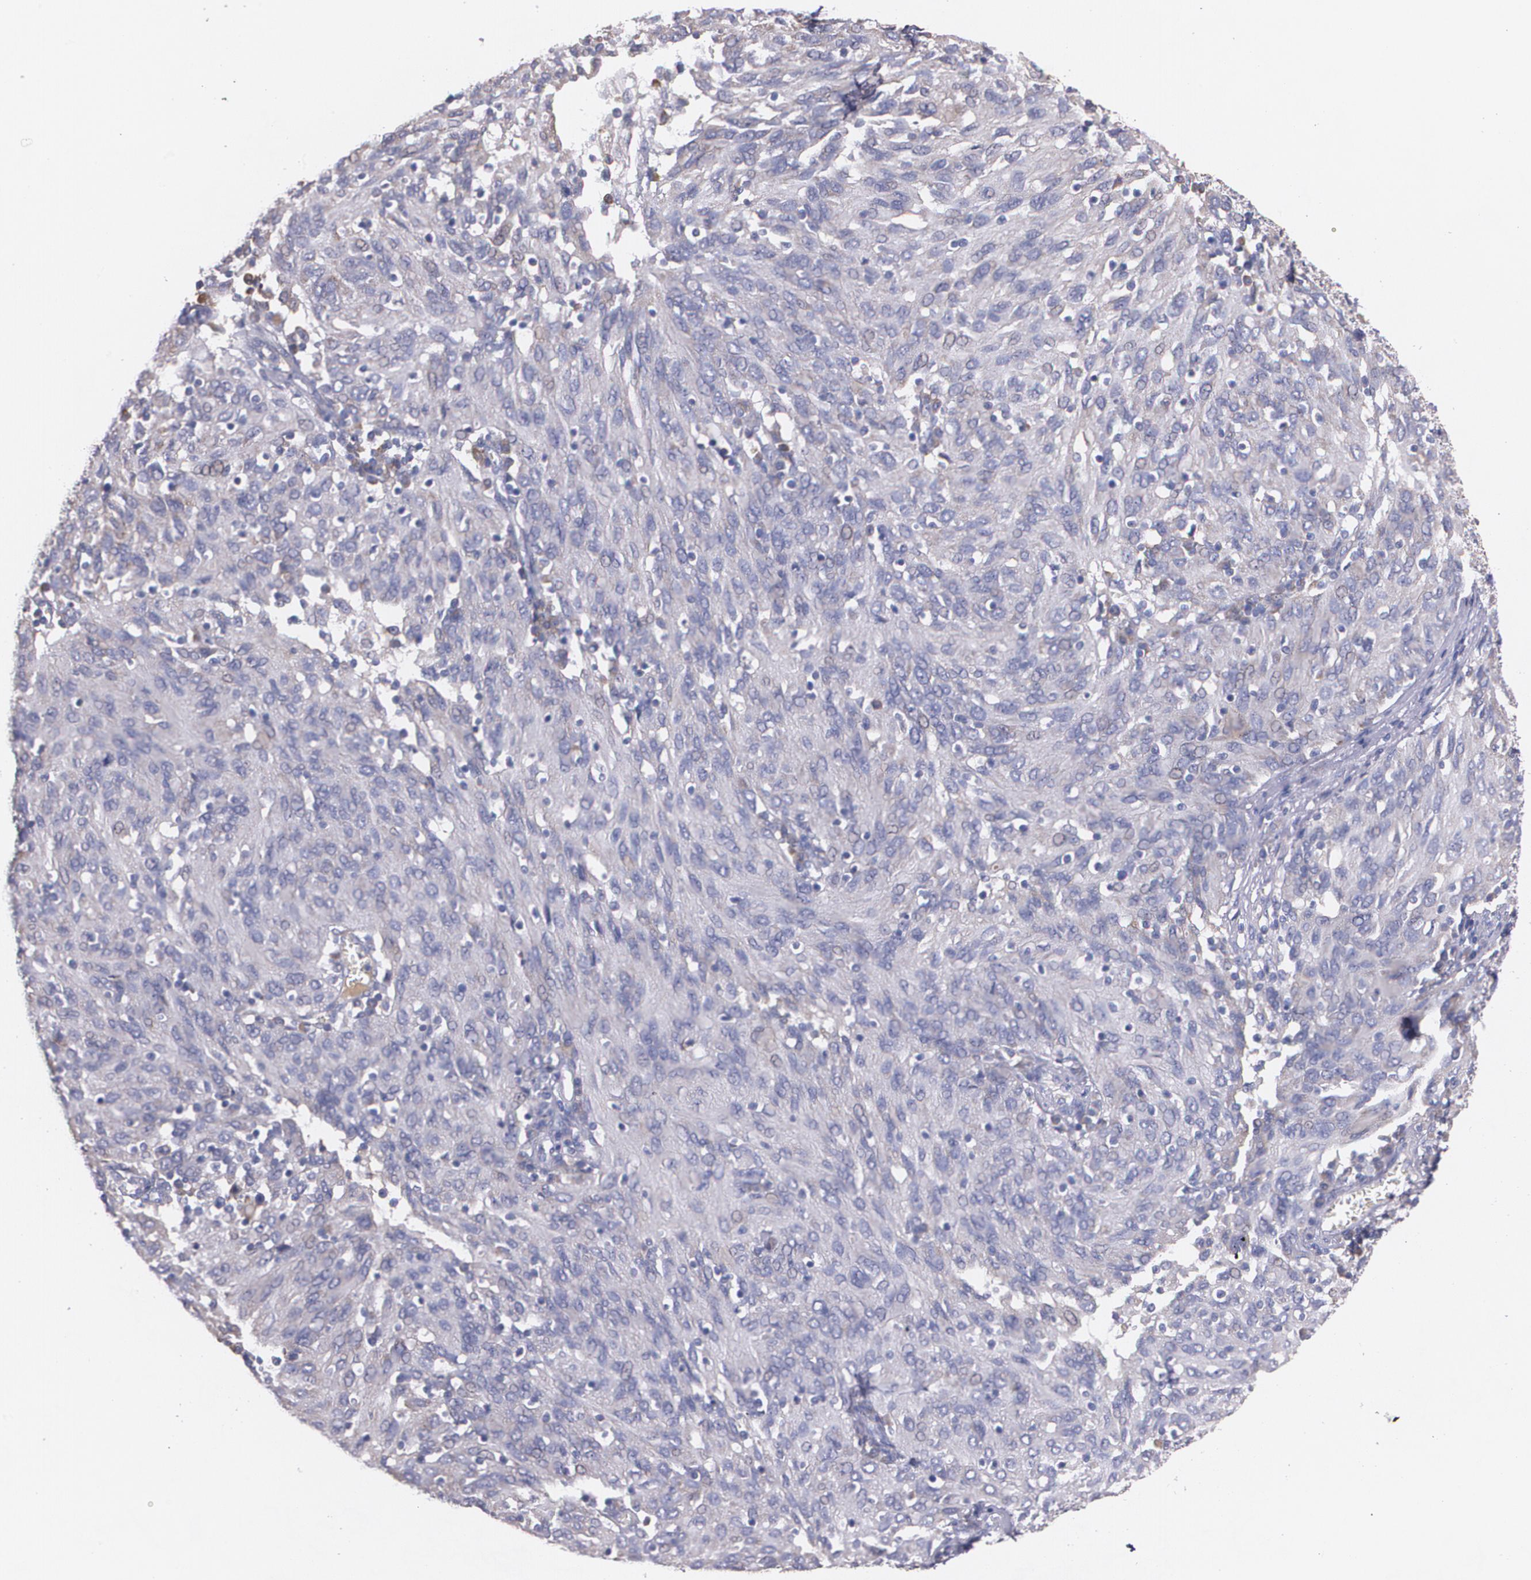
{"staining": {"intensity": "weak", "quantity": "<25%", "location": "cytoplasmic/membranous"}, "tissue": "ovarian cancer", "cell_type": "Tumor cells", "image_type": "cancer", "snomed": [{"axis": "morphology", "description": "Carcinoma, endometroid"}, {"axis": "topography", "description": "Ovary"}], "caption": "Immunohistochemistry (IHC) micrograph of human endometroid carcinoma (ovarian) stained for a protein (brown), which shows no staining in tumor cells. (DAB IHC with hematoxylin counter stain).", "gene": "AMBP", "patient": {"sex": "female", "age": 50}}